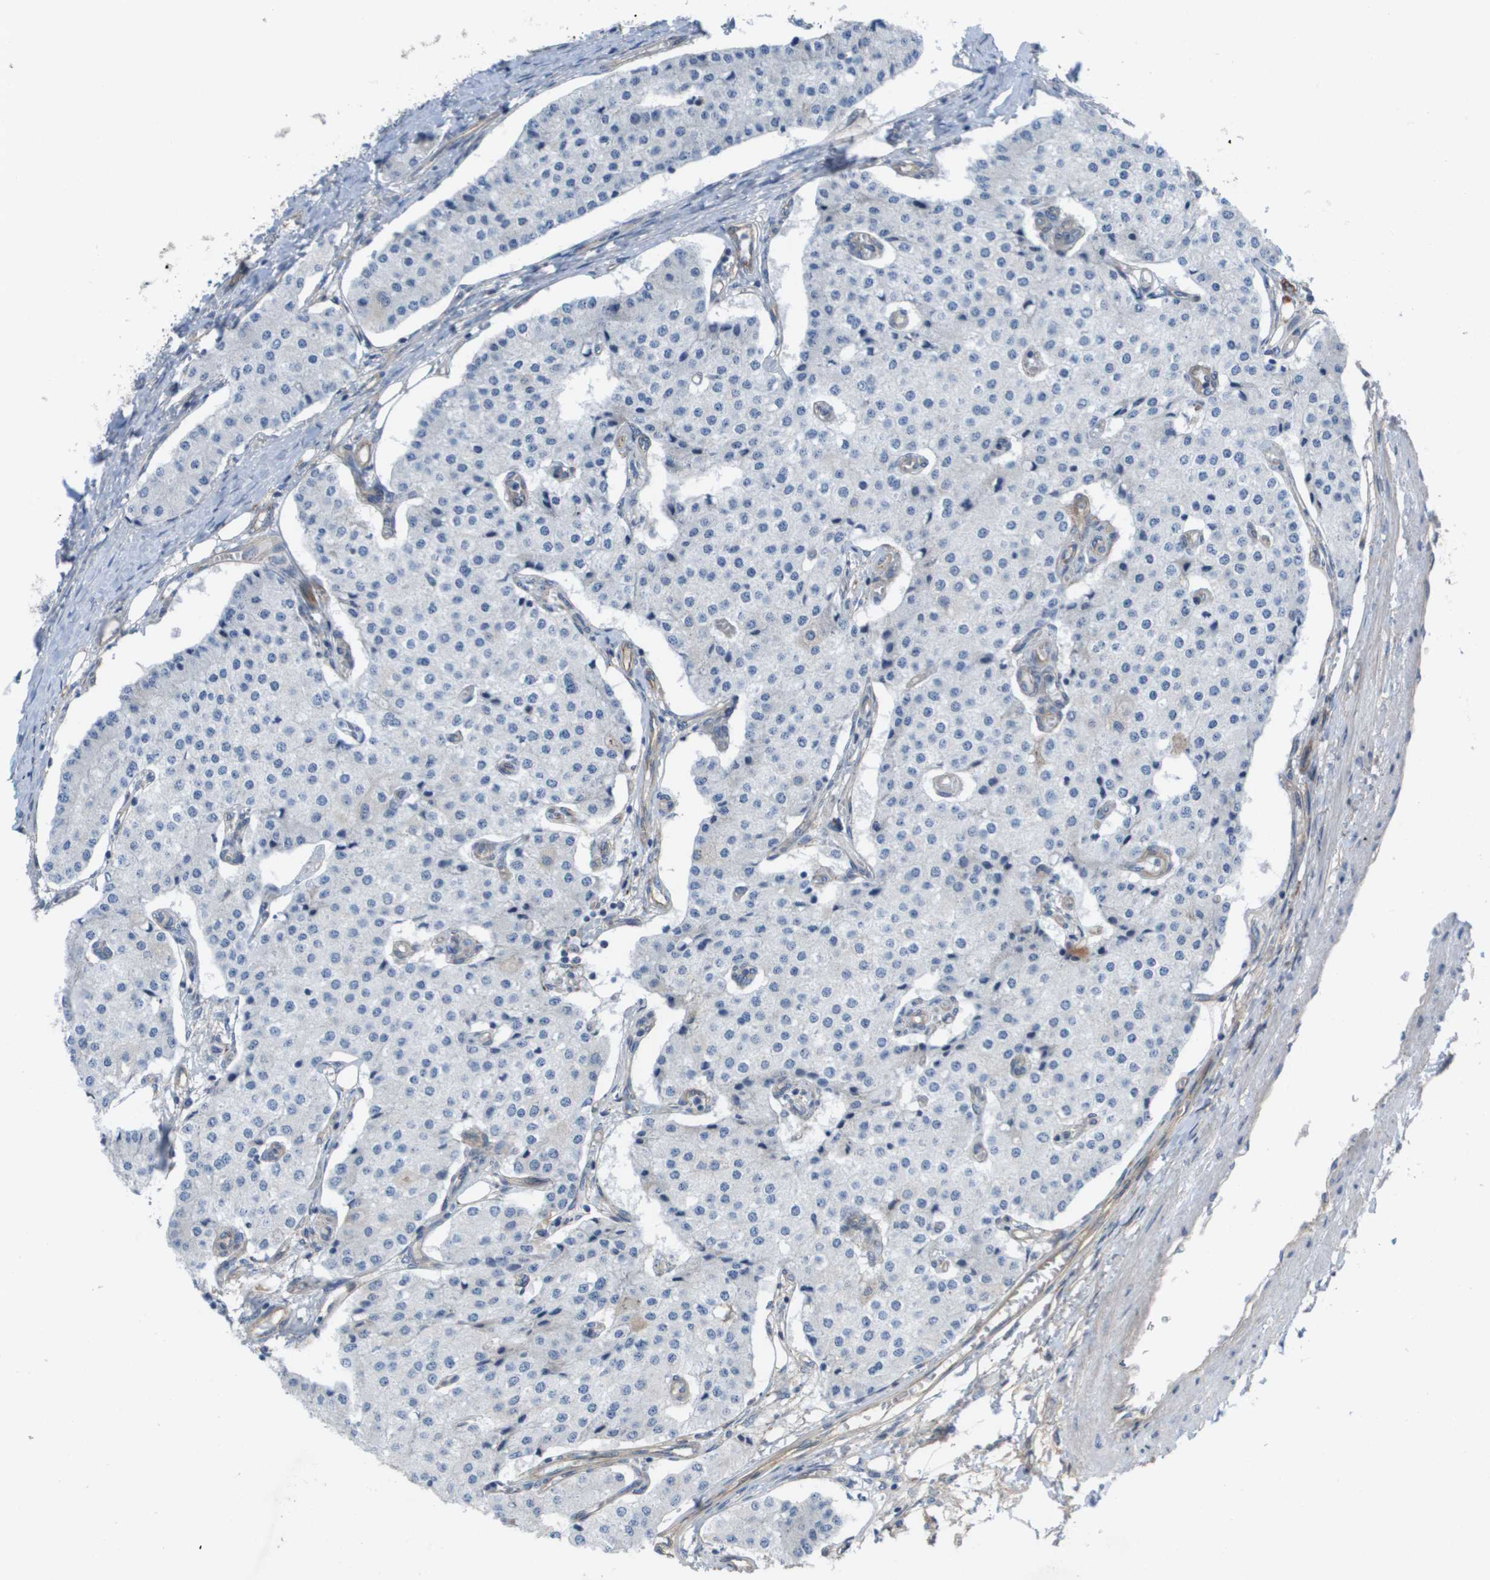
{"staining": {"intensity": "negative", "quantity": "none", "location": "none"}, "tissue": "carcinoid", "cell_type": "Tumor cells", "image_type": "cancer", "snomed": [{"axis": "morphology", "description": "Carcinoid, malignant, NOS"}, {"axis": "topography", "description": "Colon"}], "caption": "DAB (3,3'-diaminobenzidine) immunohistochemical staining of human carcinoid (malignant) displays no significant staining in tumor cells.", "gene": "MTARC2", "patient": {"sex": "female", "age": 52}}